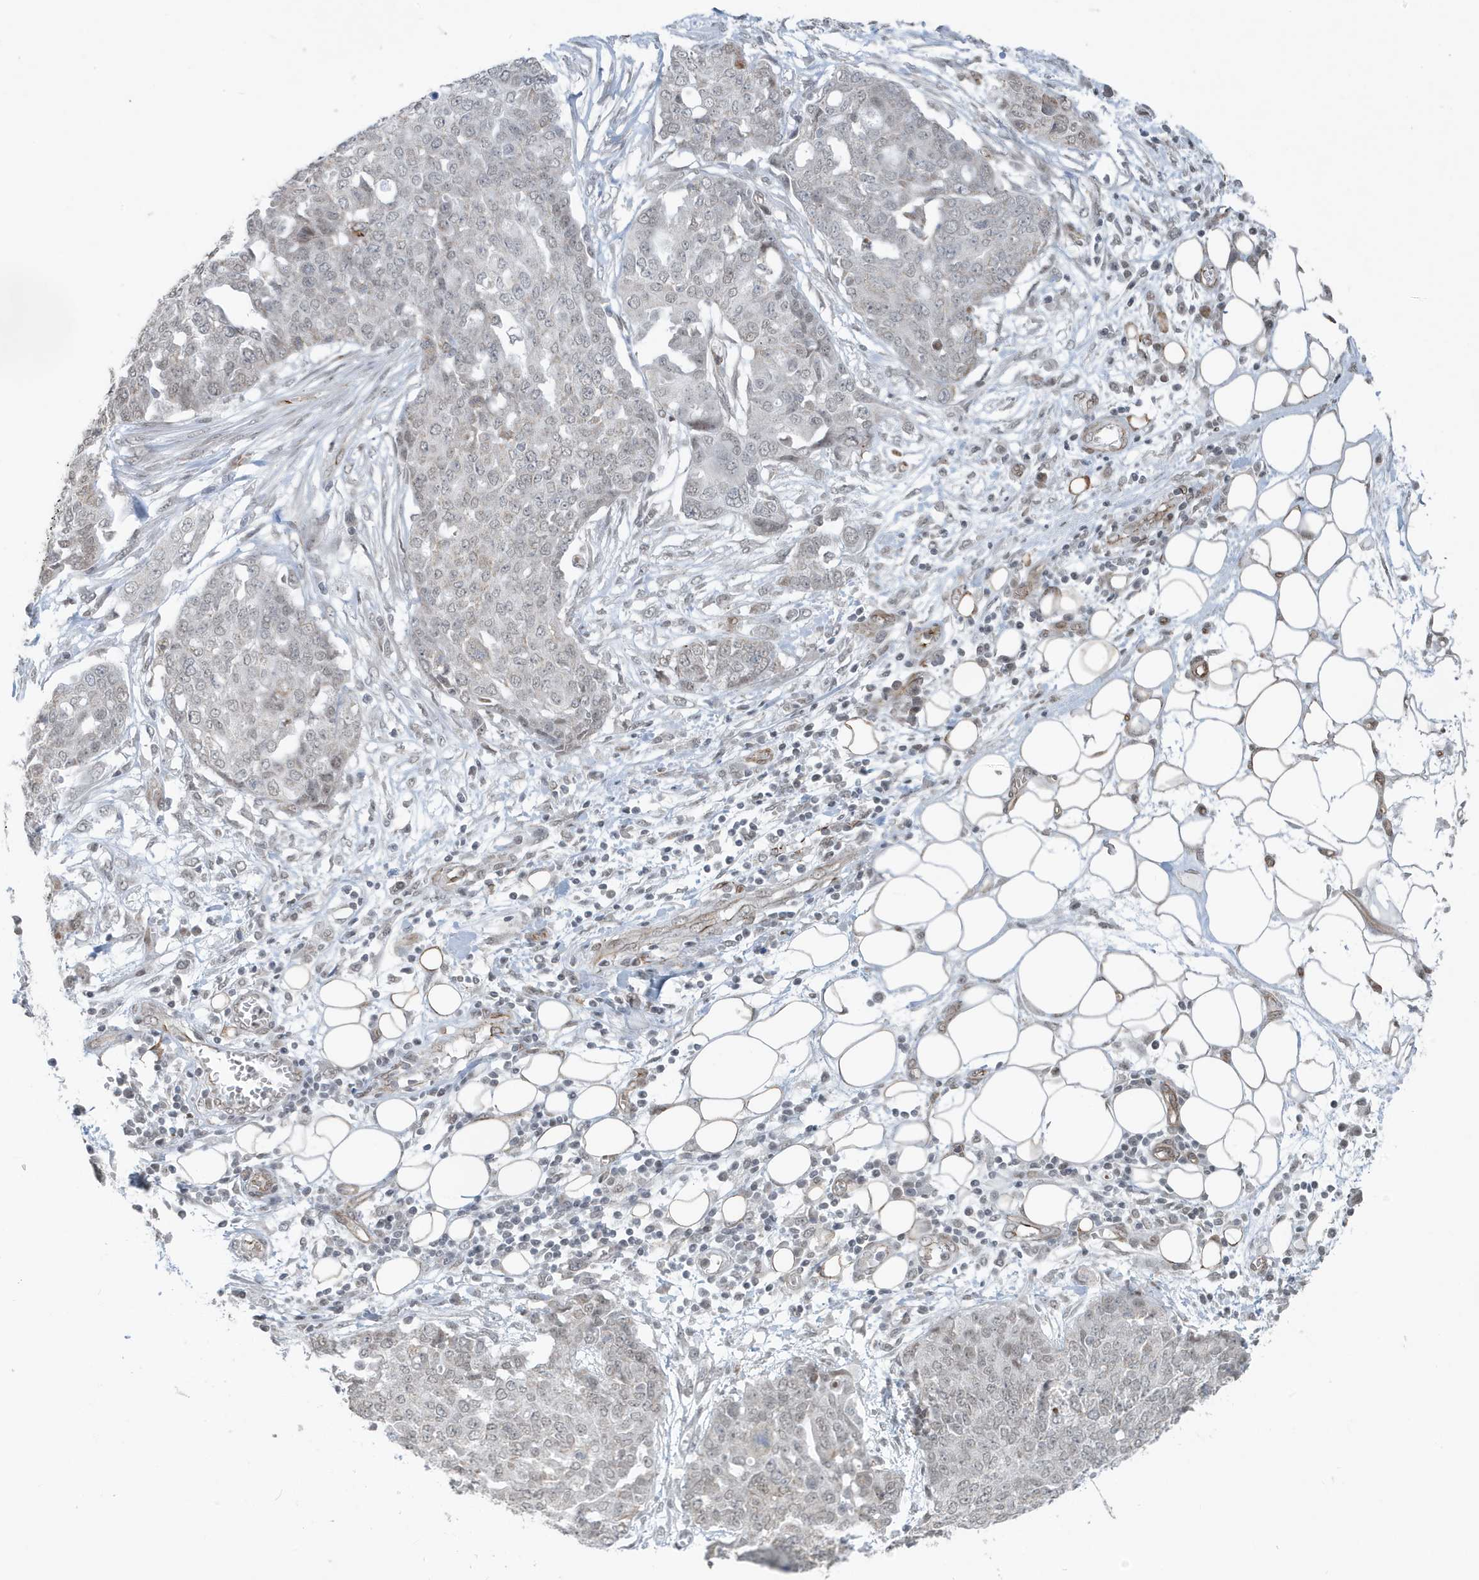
{"staining": {"intensity": "weak", "quantity": "<25%", "location": "cytoplasmic/membranous"}, "tissue": "ovarian cancer", "cell_type": "Tumor cells", "image_type": "cancer", "snomed": [{"axis": "morphology", "description": "Cystadenocarcinoma, serous, NOS"}, {"axis": "topography", "description": "Soft tissue"}, {"axis": "topography", "description": "Ovary"}], "caption": "This is an immunohistochemistry photomicrograph of human ovarian cancer. There is no staining in tumor cells.", "gene": "CHCHD4", "patient": {"sex": "female", "age": 57}}